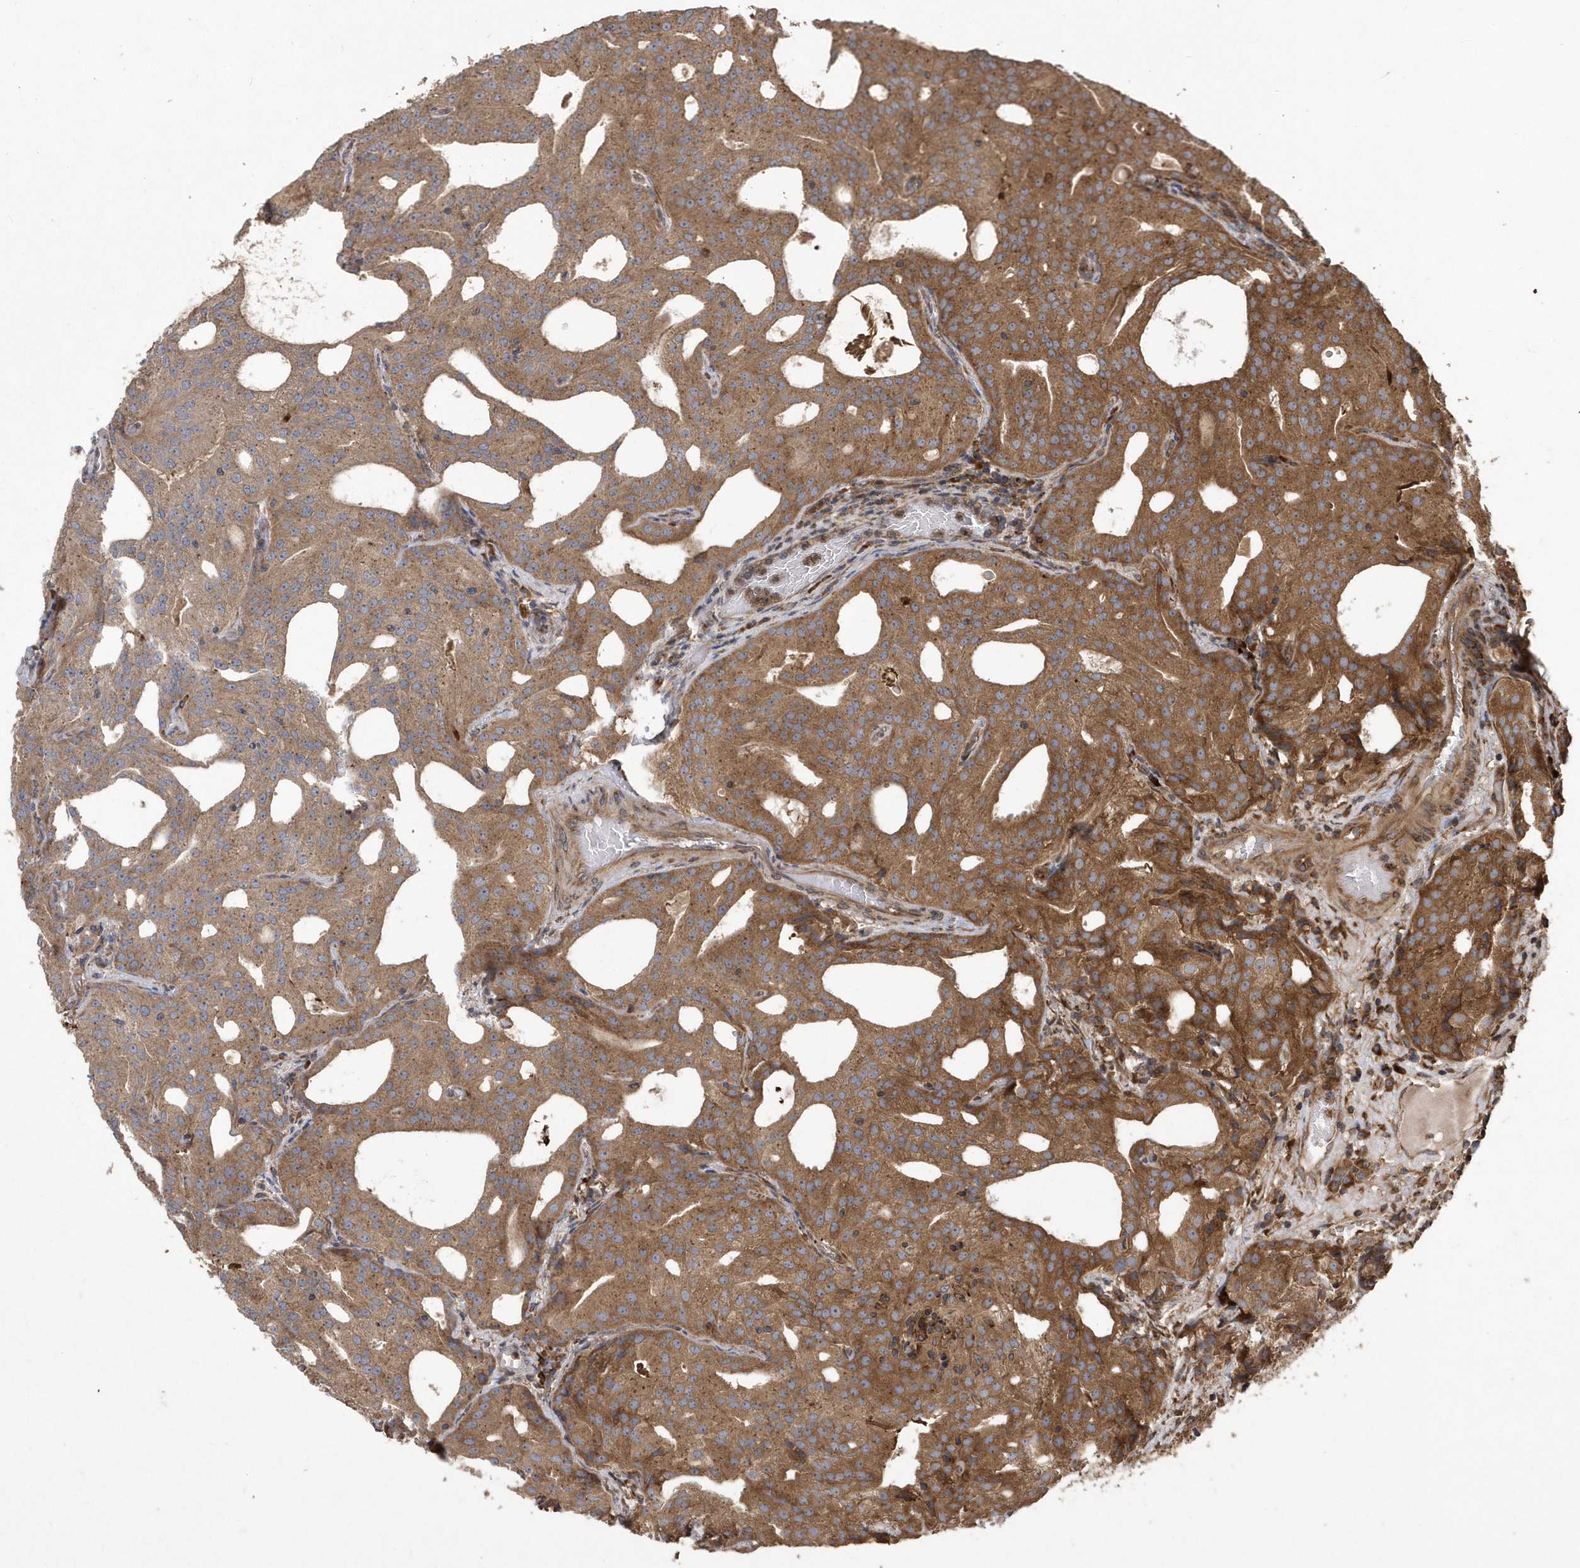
{"staining": {"intensity": "moderate", "quantity": ">75%", "location": "cytoplasmic/membranous"}, "tissue": "prostate cancer", "cell_type": "Tumor cells", "image_type": "cancer", "snomed": [{"axis": "morphology", "description": "Adenocarcinoma, Medium grade"}, {"axis": "topography", "description": "Prostate"}], "caption": "Approximately >75% of tumor cells in human prostate cancer (medium-grade adenocarcinoma) exhibit moderate cytoplasmic/membranous protein expression as visualized by brown immunohistochemical staining.", "gene": "WASHC5", "patient": {"sex": "male", "age": 88}}